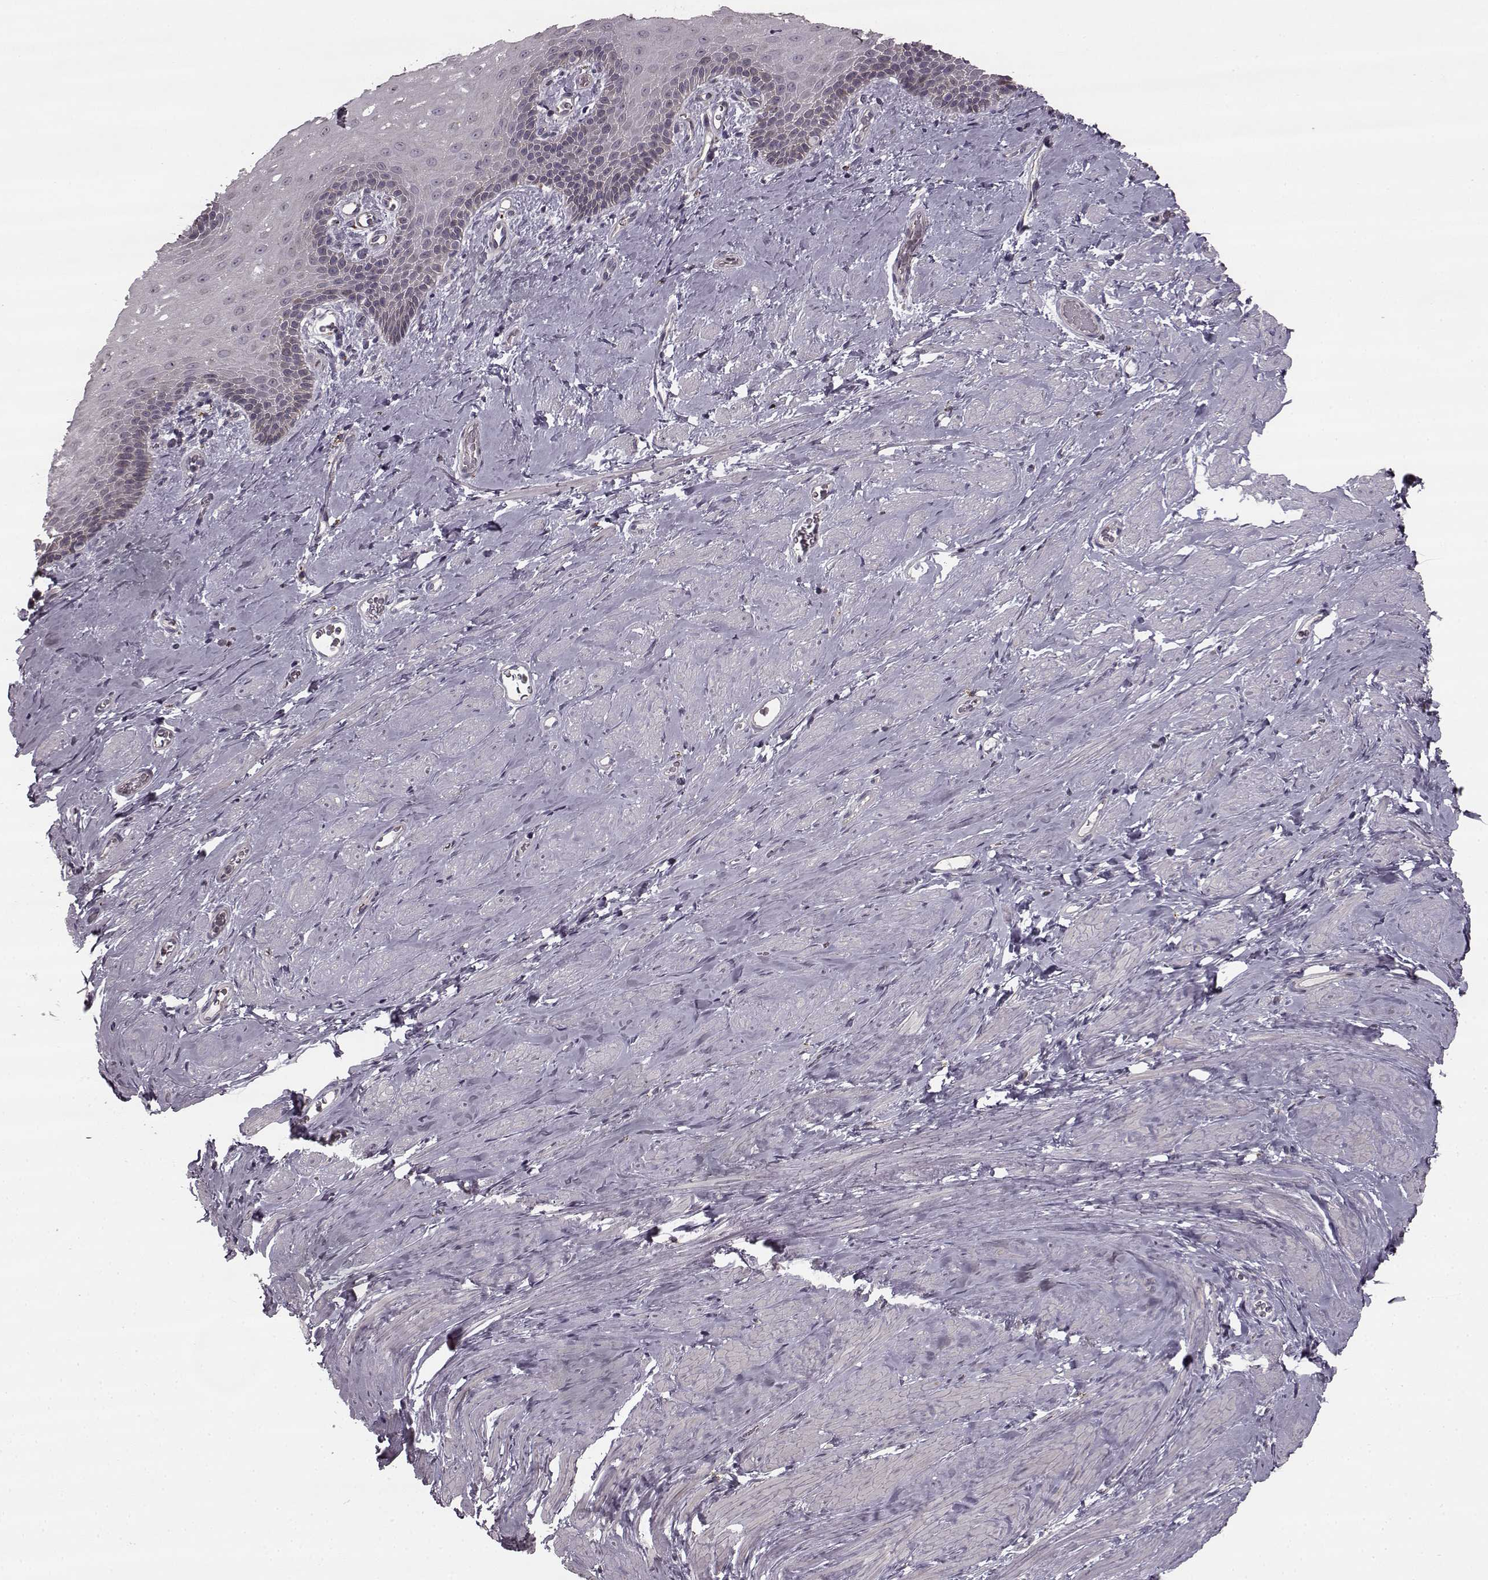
{"staining": {"intensity": "negative", "quantity": "none", "location": "none"}, "tissue": "esophagus", "cell_type": "Squamous epithelial cells", "image_type": "normal", "snomed": [{"axis": "morphology", "description": "Normal tissue, NOS"}, {"axis": "topography", "description": "Esophagus"}], "caption": "IHC photomicrograph of unremarkable esophagus: human esophagus stained with DAB shows no significant protein staining in squamous epithelial cells.", "gene": "HMMR", "patient": {"sex": "male", "age": 64}}